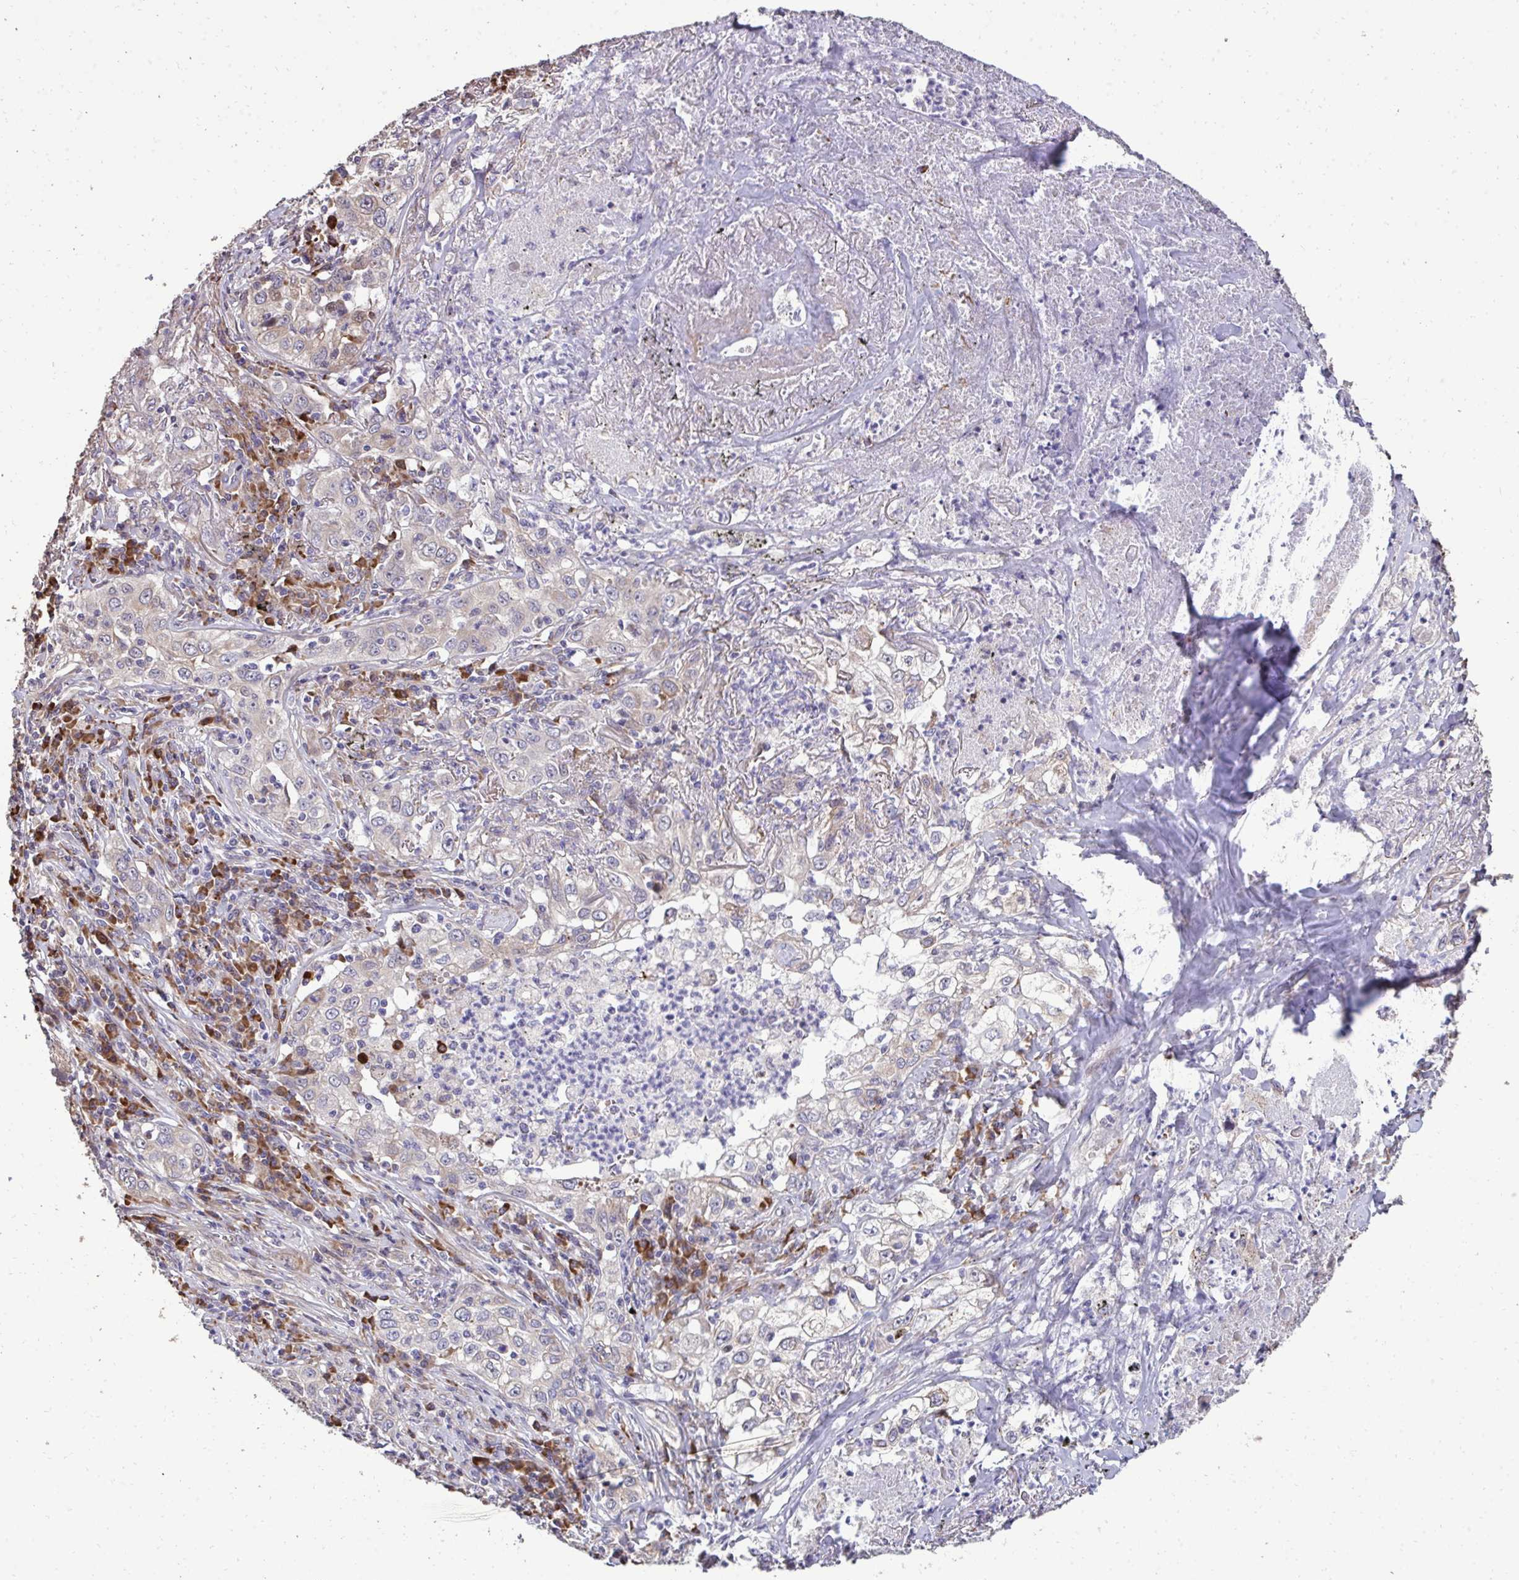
{"staining": {"intensity": "negative", "quantity": "none", "location": "none"}, "tissue": "lung cancer", "cell_type": "Tumor cells", "image_type": "cancer", "snomed": [{"axis": "morphology", "description": "Squamous cell carcinoma, NOS"}, {"axis": "topography", "description": "Lung"}], "caption": "Immunohistochemical staining of human squamous cell carcinoma (lung) exhibits no significant expression in tumor cells. (DAB (3,3'-diaminobenzidine) immunohistochemistry, high magnification).", "gene": "FIBCD1", "patient": {"sex": "male", "age": 71}}